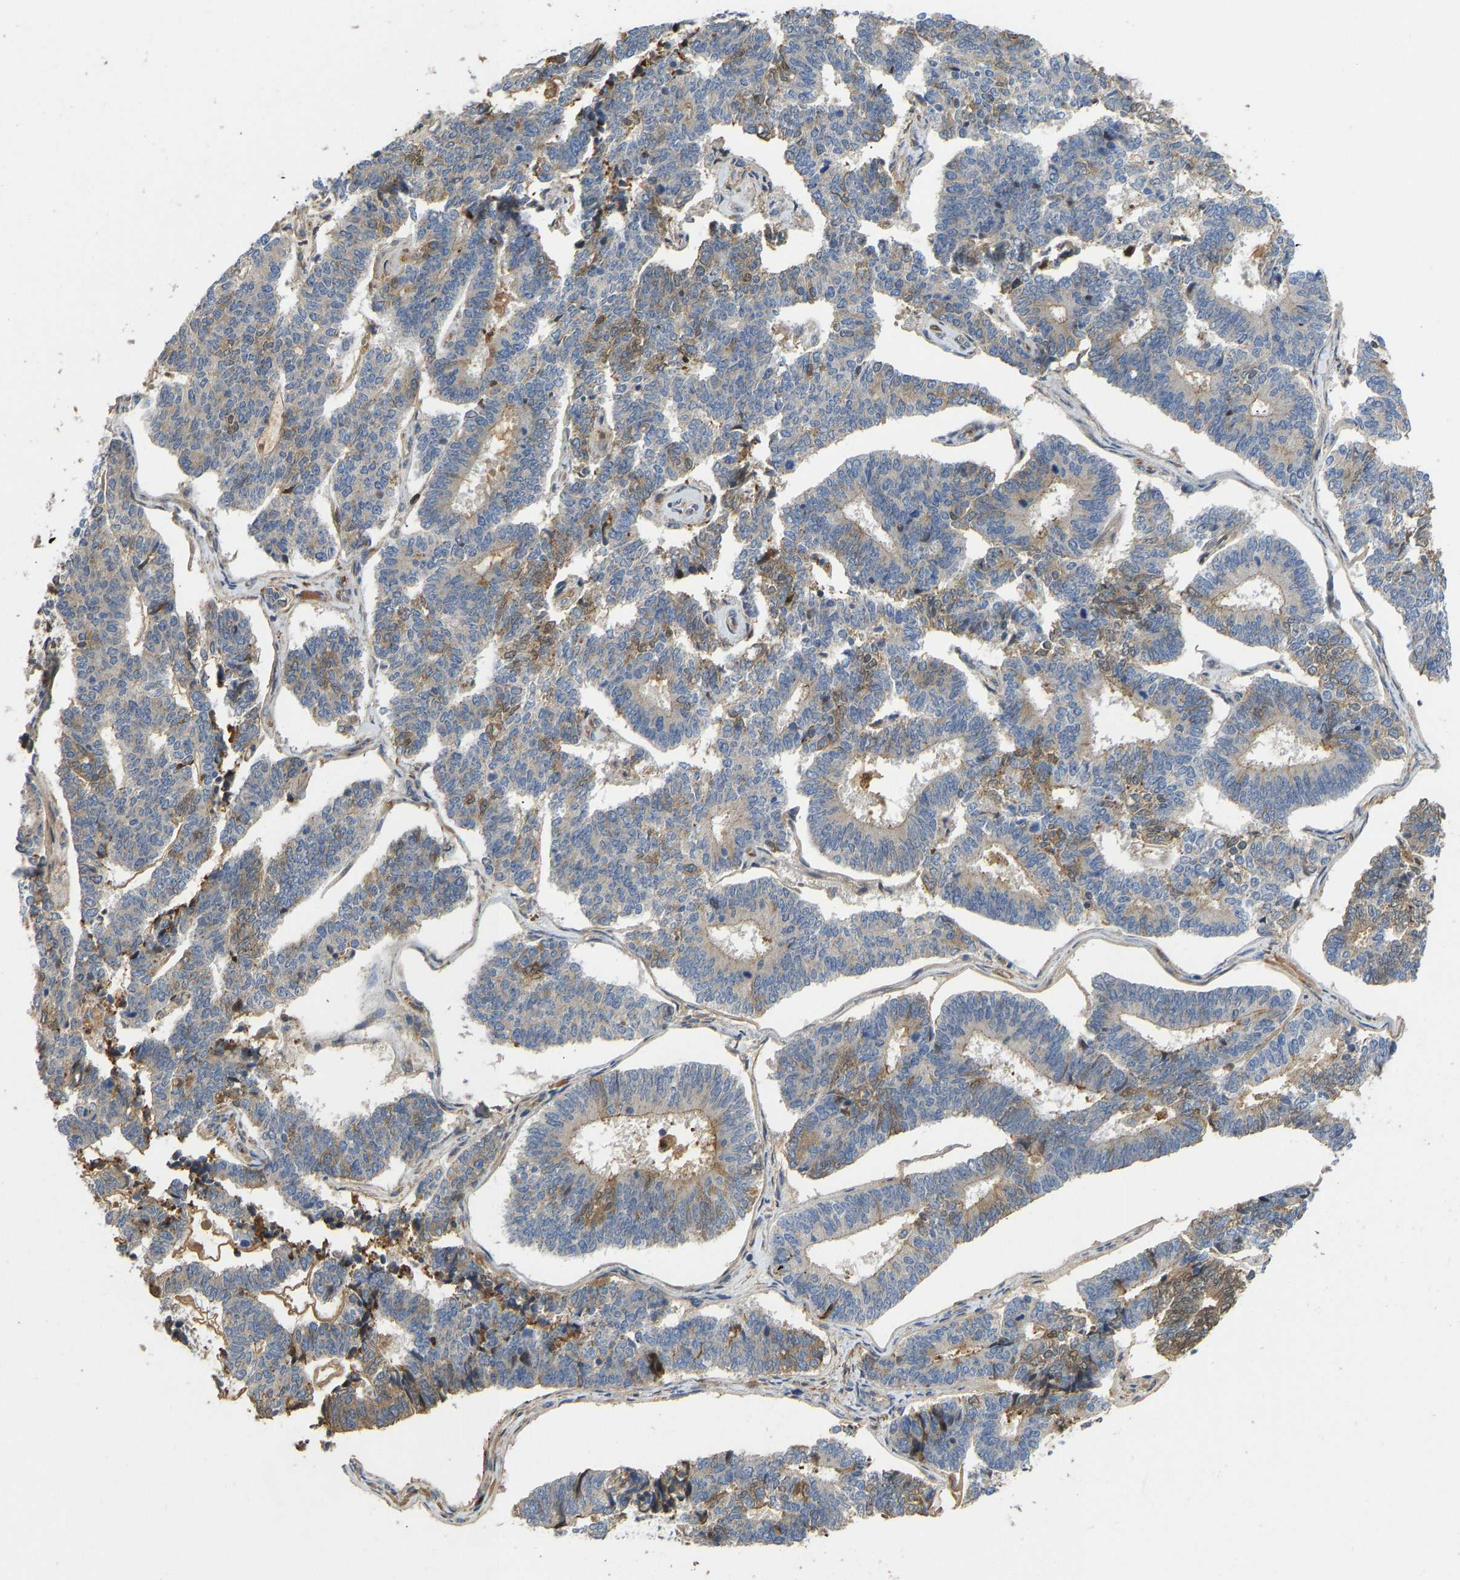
{"staining": {"intensity": "moderate", "quantity": "<25%", "location": "cytoplasmic/membranous,nuclear"}, "tissue": "endometrial cancer", "cell_type": "Tumor cells", "image_type": "cancer", "snomed": [{"axis": "morphology", "description": "Adenocarcinoma, NOS"}, {"axis": "topography", "description": "Endometrium"}], "caption": "This micrograph demonstrates immunohistochemistry staining of human endometrial adenocarcinoma, with low moderate cytoplasmic/membranous and nuclear expression in about <25% of tumor cells.", "gene": "VCPKMT", "patient": {"sex": "female", "age": 70}}